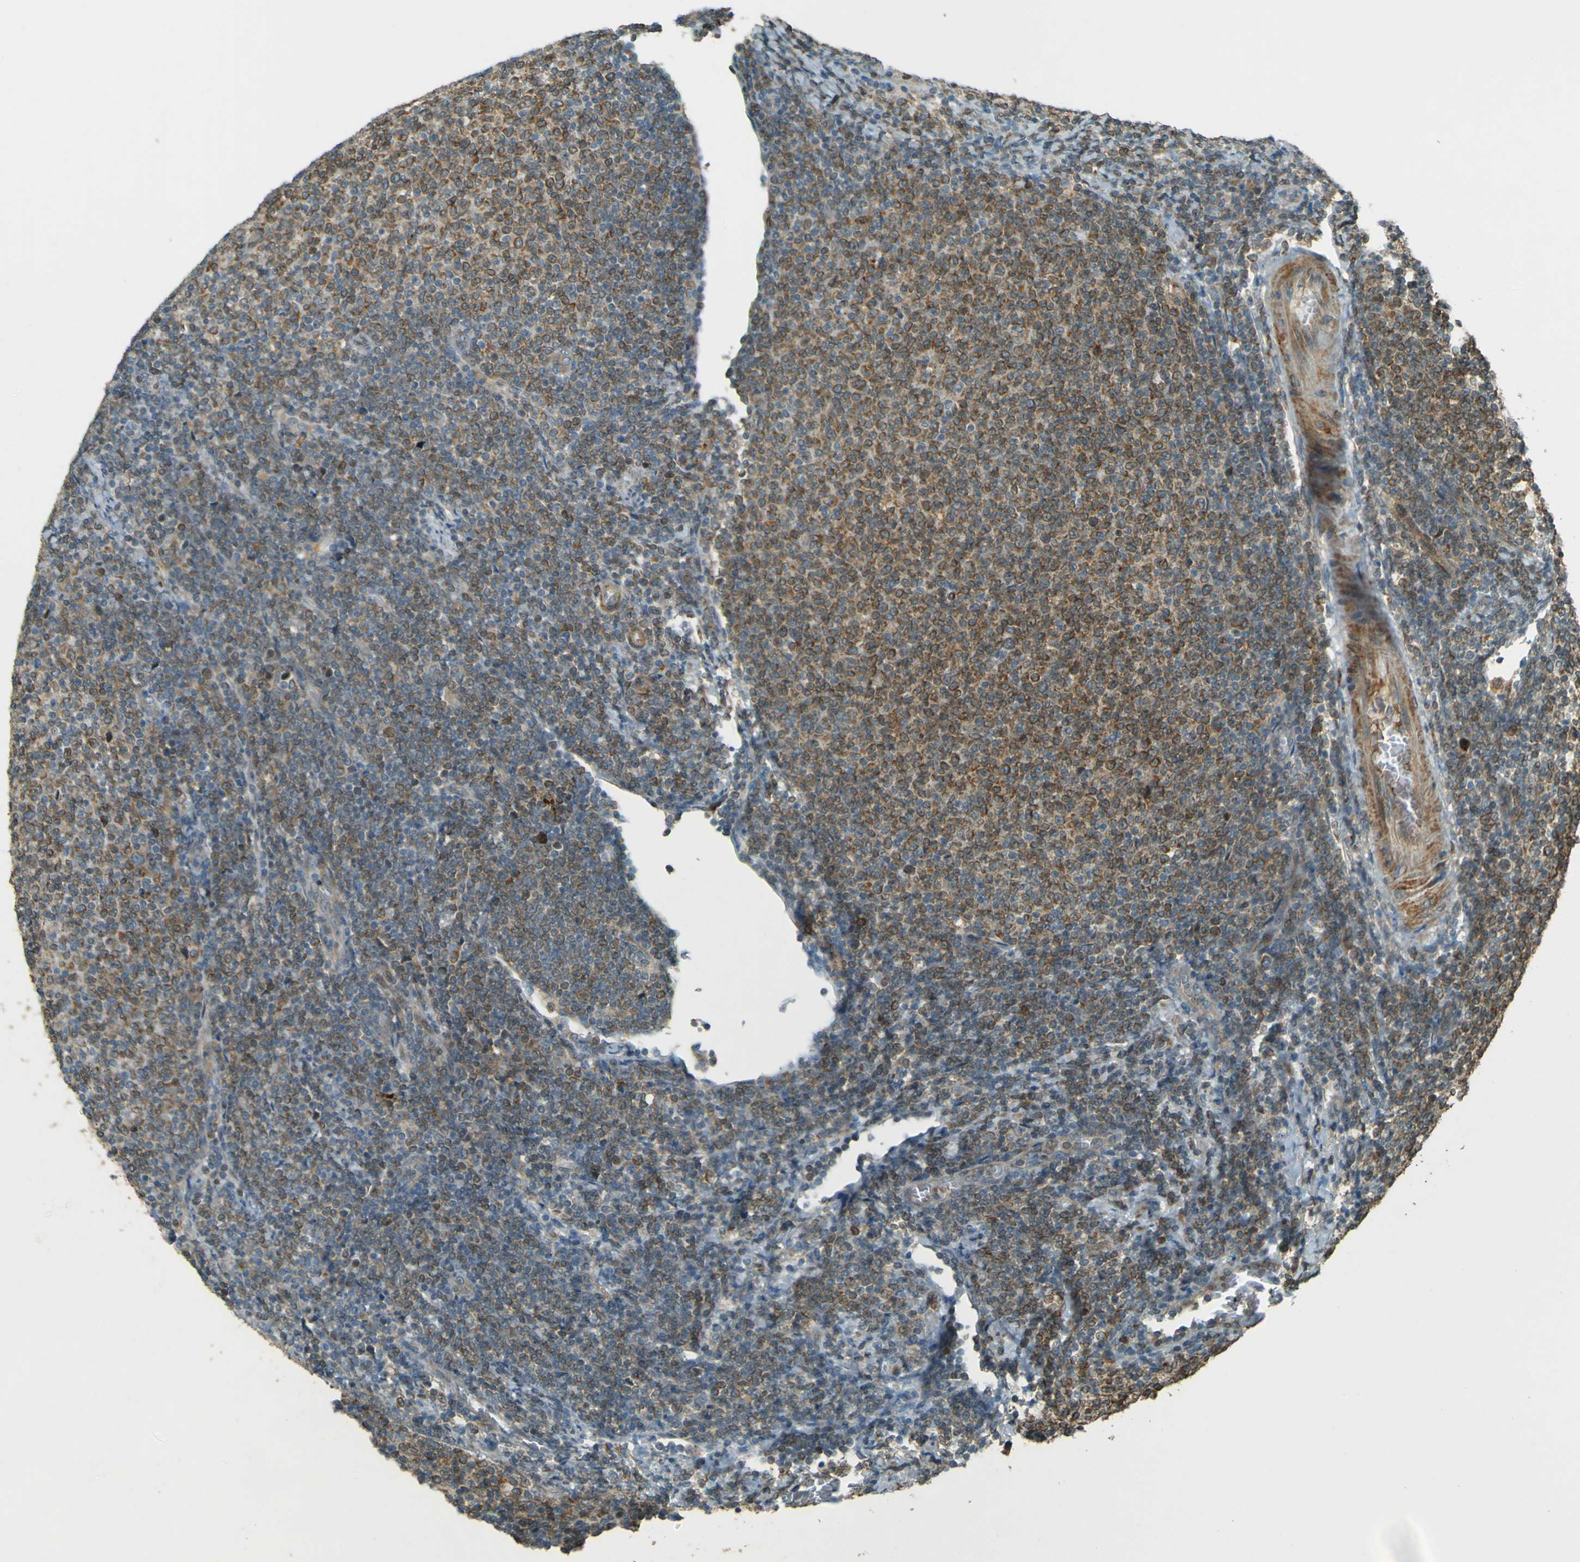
{"staining": {"intensity": "moderate", "quantity": ">75%", "location": "cytoplasmic/membranous"}, "tissue": "lymphoma", "cell_type": "Tumor cells", "image_type": "cancer", "snomed": [{"axis": "morphology", "description": "Malignant lymphoma, non-Hodgkin's type, Low grade"}, {"axis": "topography", "description": "Lymph node"}], "caption": "Brown immunohistochemical staining in human malignant lymphoma, non-Hodgkin's type (low-grade) demonstrates moderate cytoplasmic/membranous positivity in approximately >75% of tumor cells.", "gene": "LPCAT1", "patient": {"sex": "male", "age": 66}}